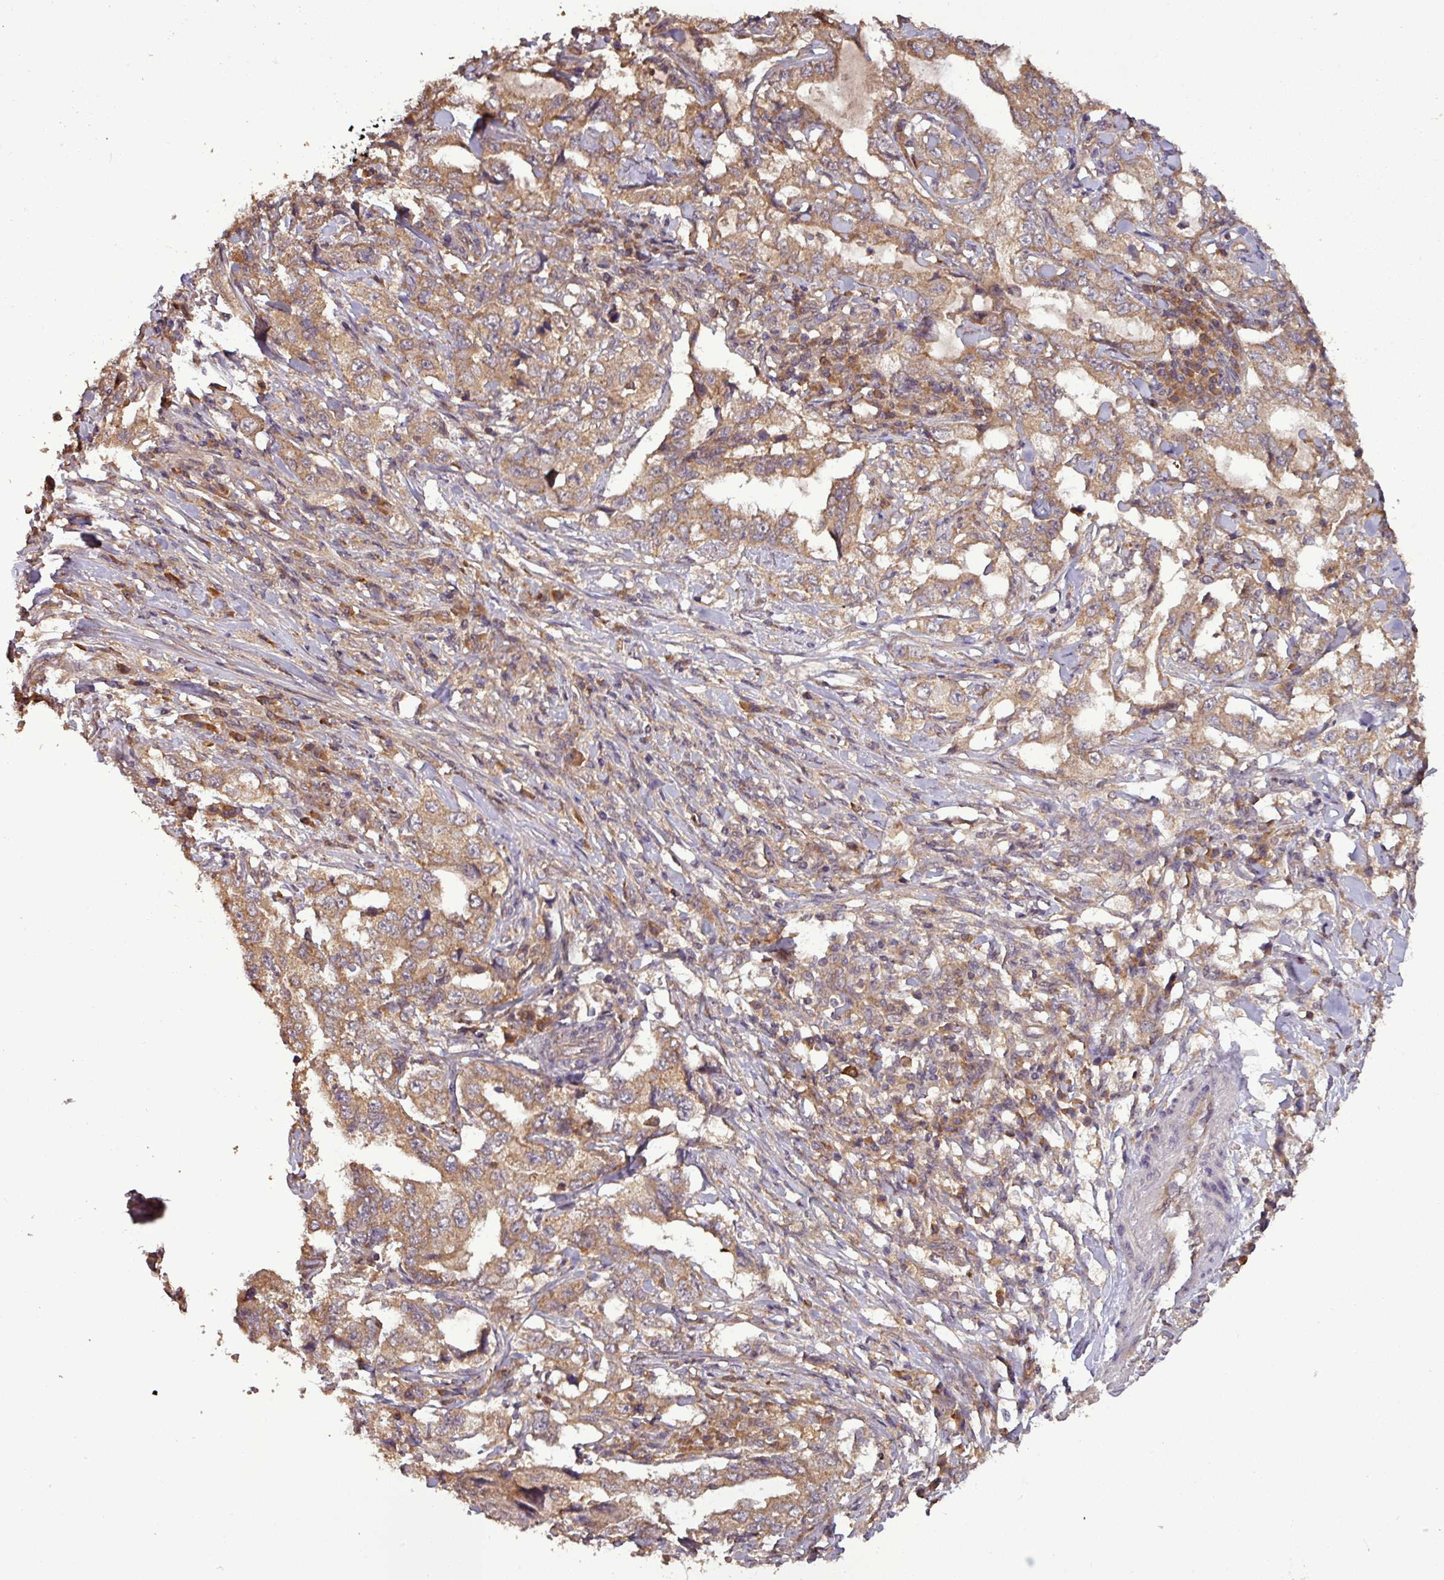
{"staining": {"intensity": "moderate", "quantity": ">75%", "location": "cytoplasmic/membranous"}, "tissue": "lung cancer", "cell_type": "Tumor cells", "image_type": "cancer", "snomed": [{"axis": "morphology", "description": "Adenocarcinoma, NOS"}, {"axis": "topography", "description": "Lung"}], "caption": "This histopathology image demonstrates IHC staining of human adenocarcinoma (lung), with medium moderate cytoplasmic/membranous expression in about >75% of tumor cells.", "gene": "NT5C3A", "patient": {"sex": "female", "age": 51}}